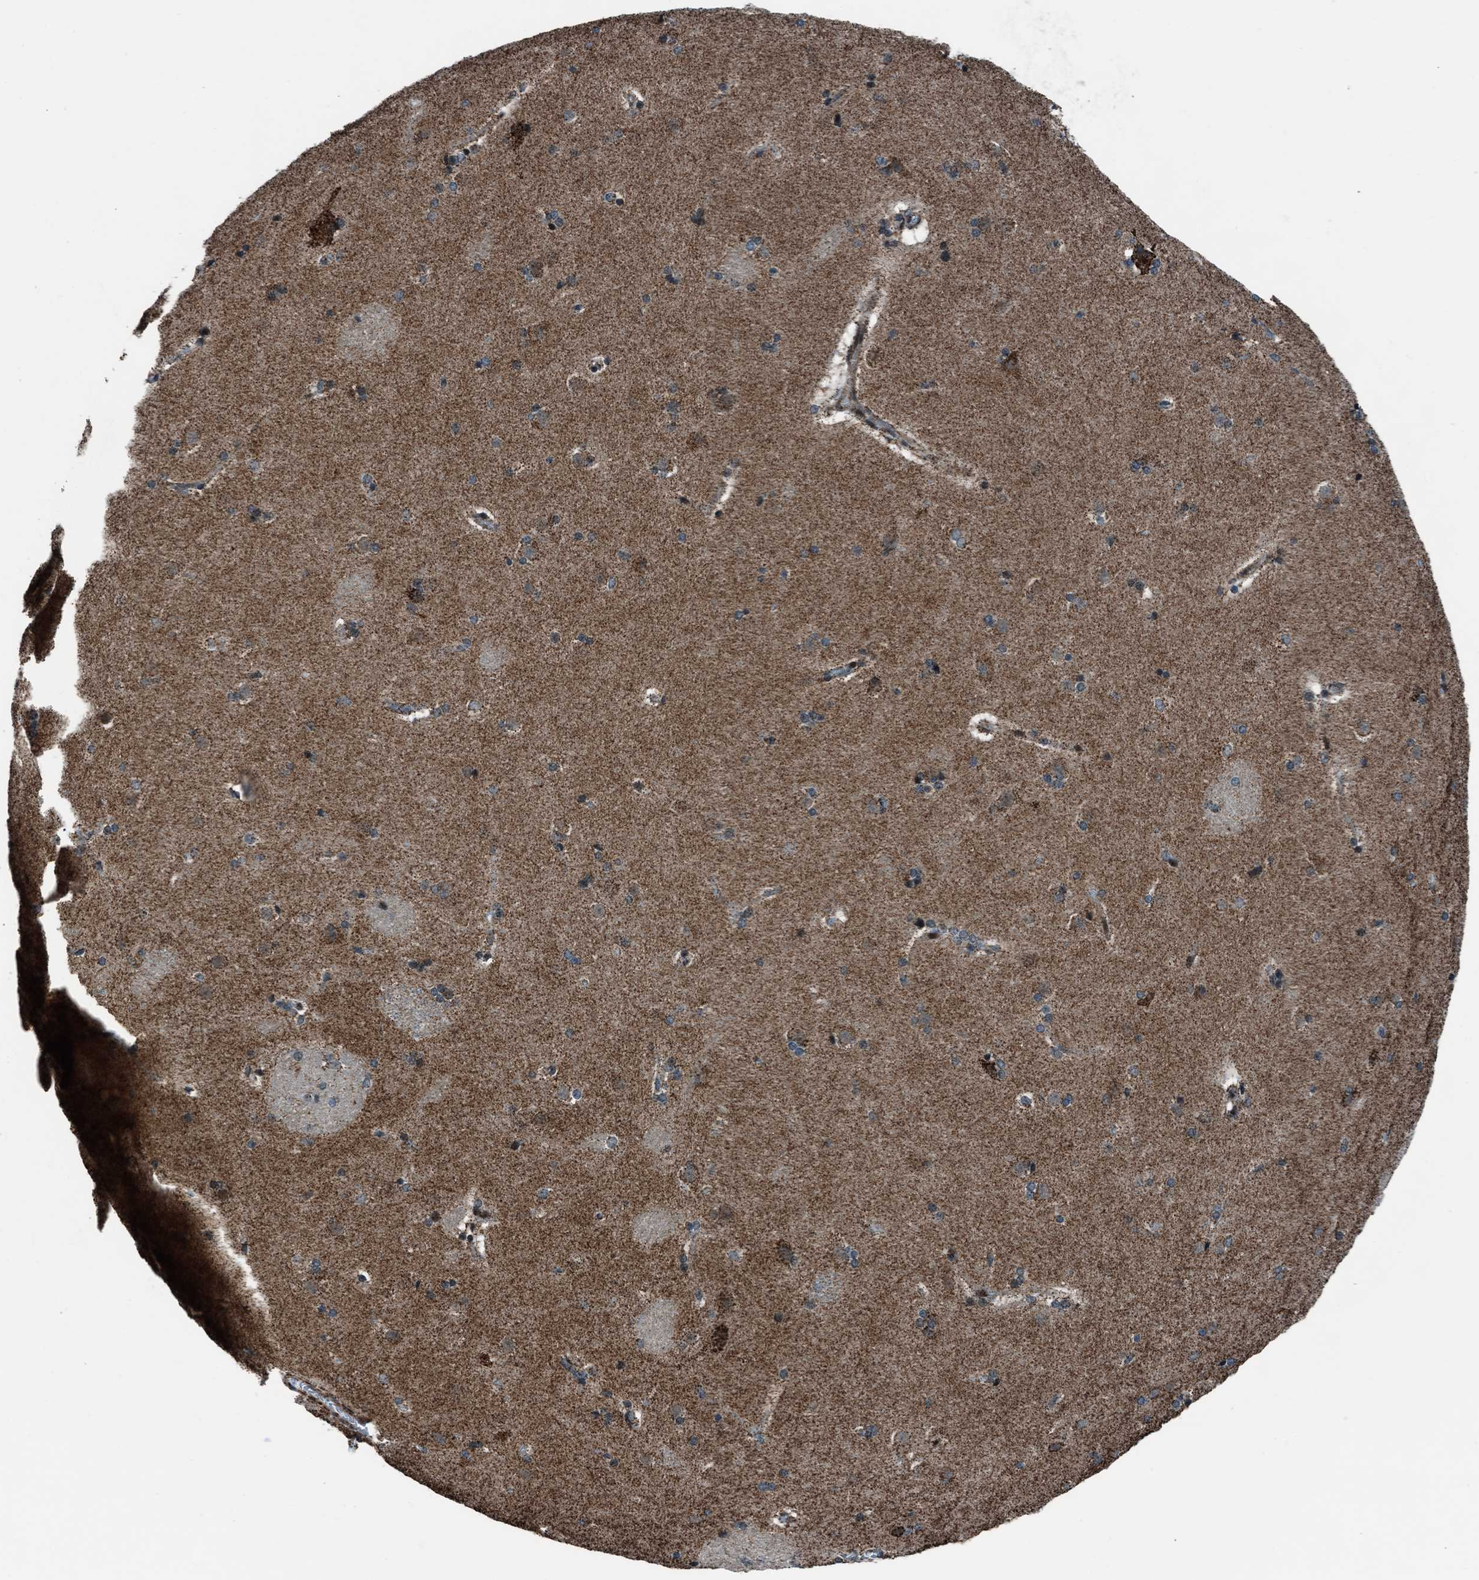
{"staining": {"intensity": "moderate", "quantity": "<25%", "location": "cytoplasmic/membranous,nuclear"}, "tissue": "caudate", "cell_type": "Glial cells", "image_type": "normal", "snomed": [{"axis": "morphology", "description": "Normal tissue, NOS"}, {"axis": "topography", "description": "Lateral ventricle wall"}], "caption": "A high-resolution micrograph shows immunohistochemistry (IHC) staining of benign caudate, which shows moderate cytoplasmic/membranous,nuclear expression in approximately <25% of glial cells. Immunohistochemistry stains the protein of interest in brown and the nuclei are stained blue.", "gene": "MORC3", "patient": {"sex": "female", "age": 19}}